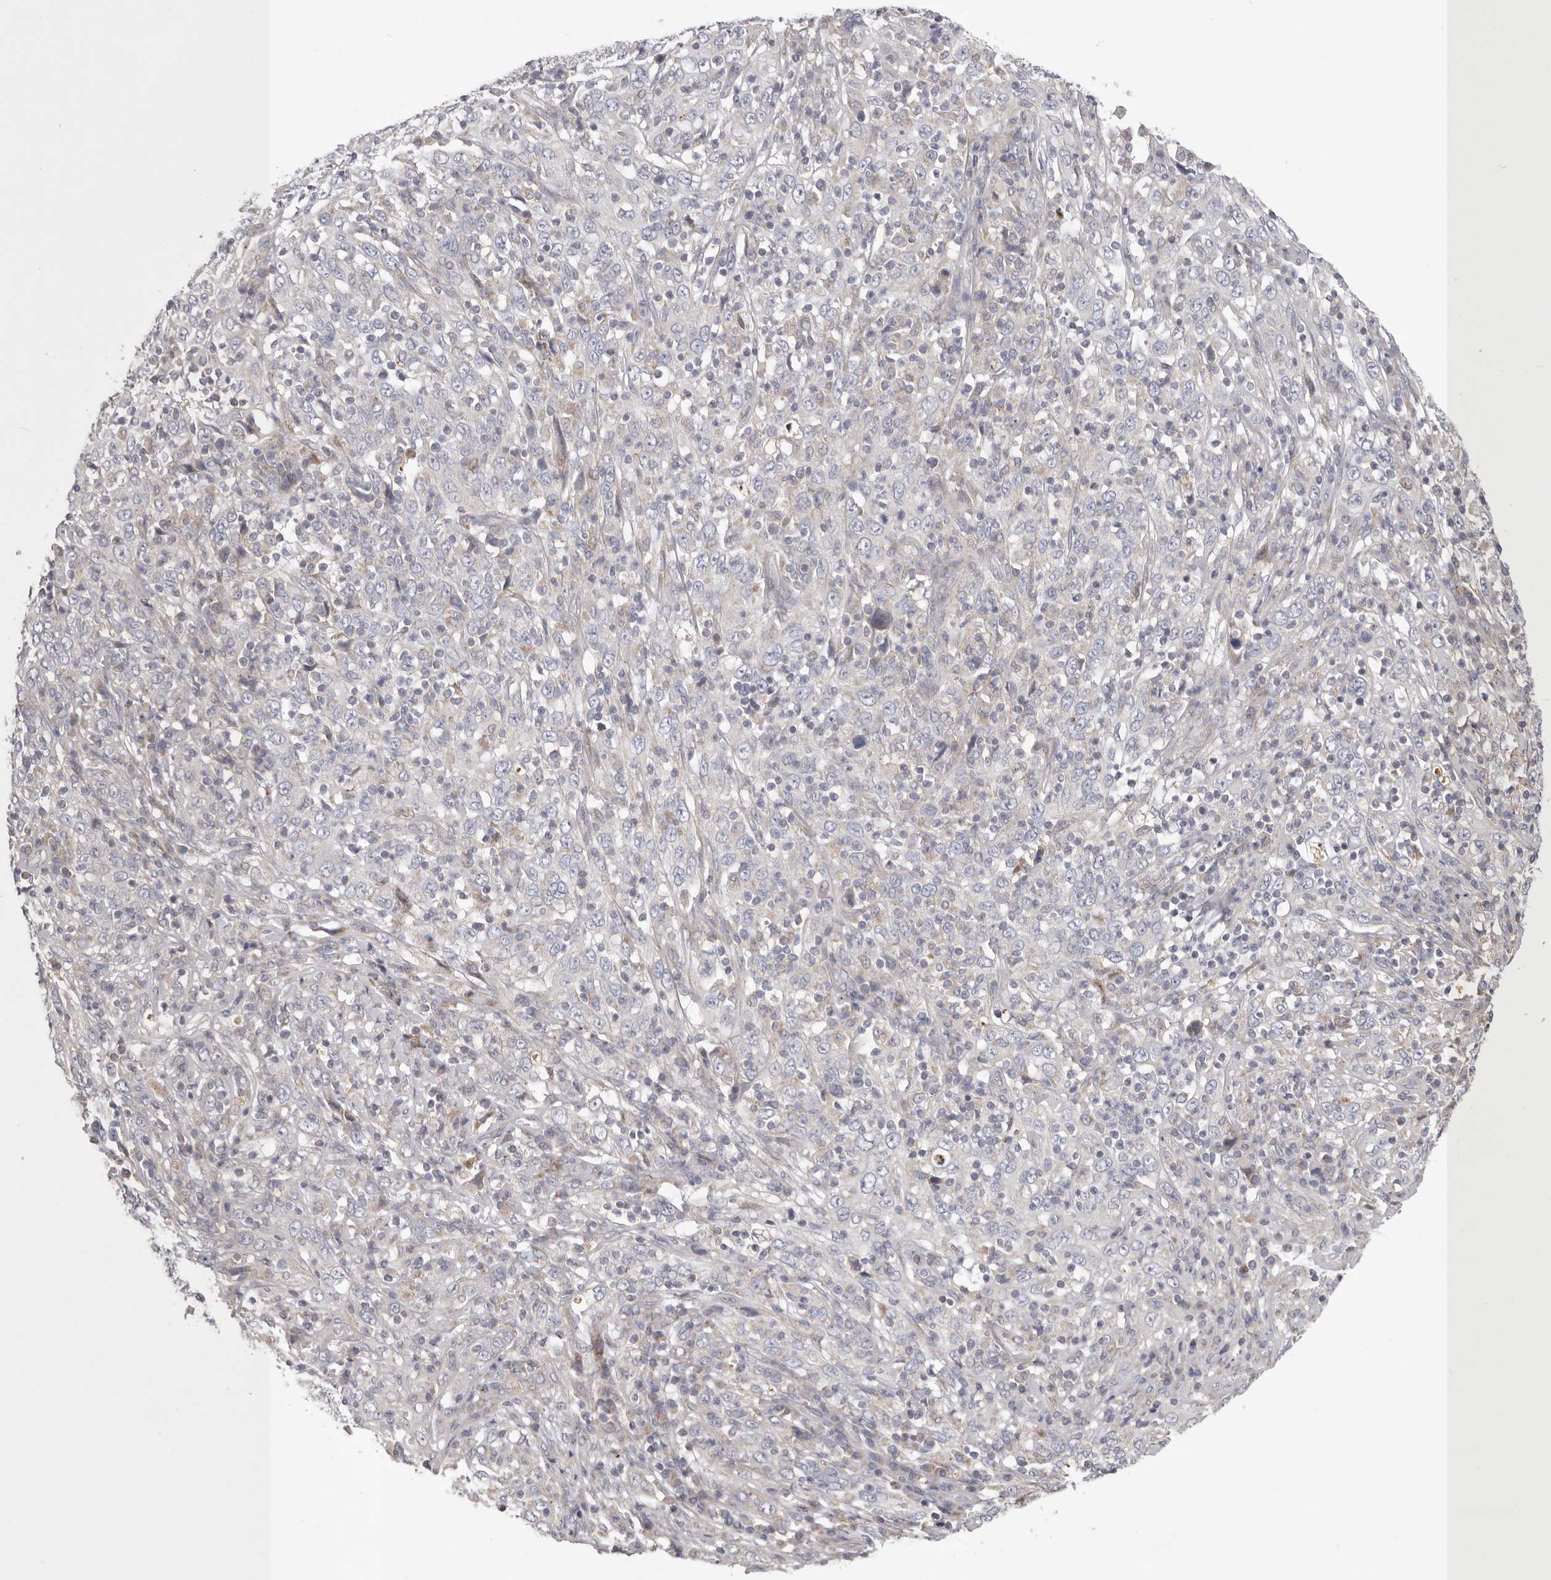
{"staining": {"intensity": "negative", "quantity": "none", "location": "none"}, "tissue": "cervical cancer", "cell_type": "Tumor cells", "image_type": "cancer", "snomed": [{"axis": "morphology", "description": "Squamous cell carcinoma, NOS"}, {"axis": "topography", "description": "Cervix"}], "caption": "Squamous cell carcinoma (cervical) stained for a protein using IHC exhibits no positivity tumor cells.", "gene": "MRPS10", "patient": {"sex": "female", "age": 46}}